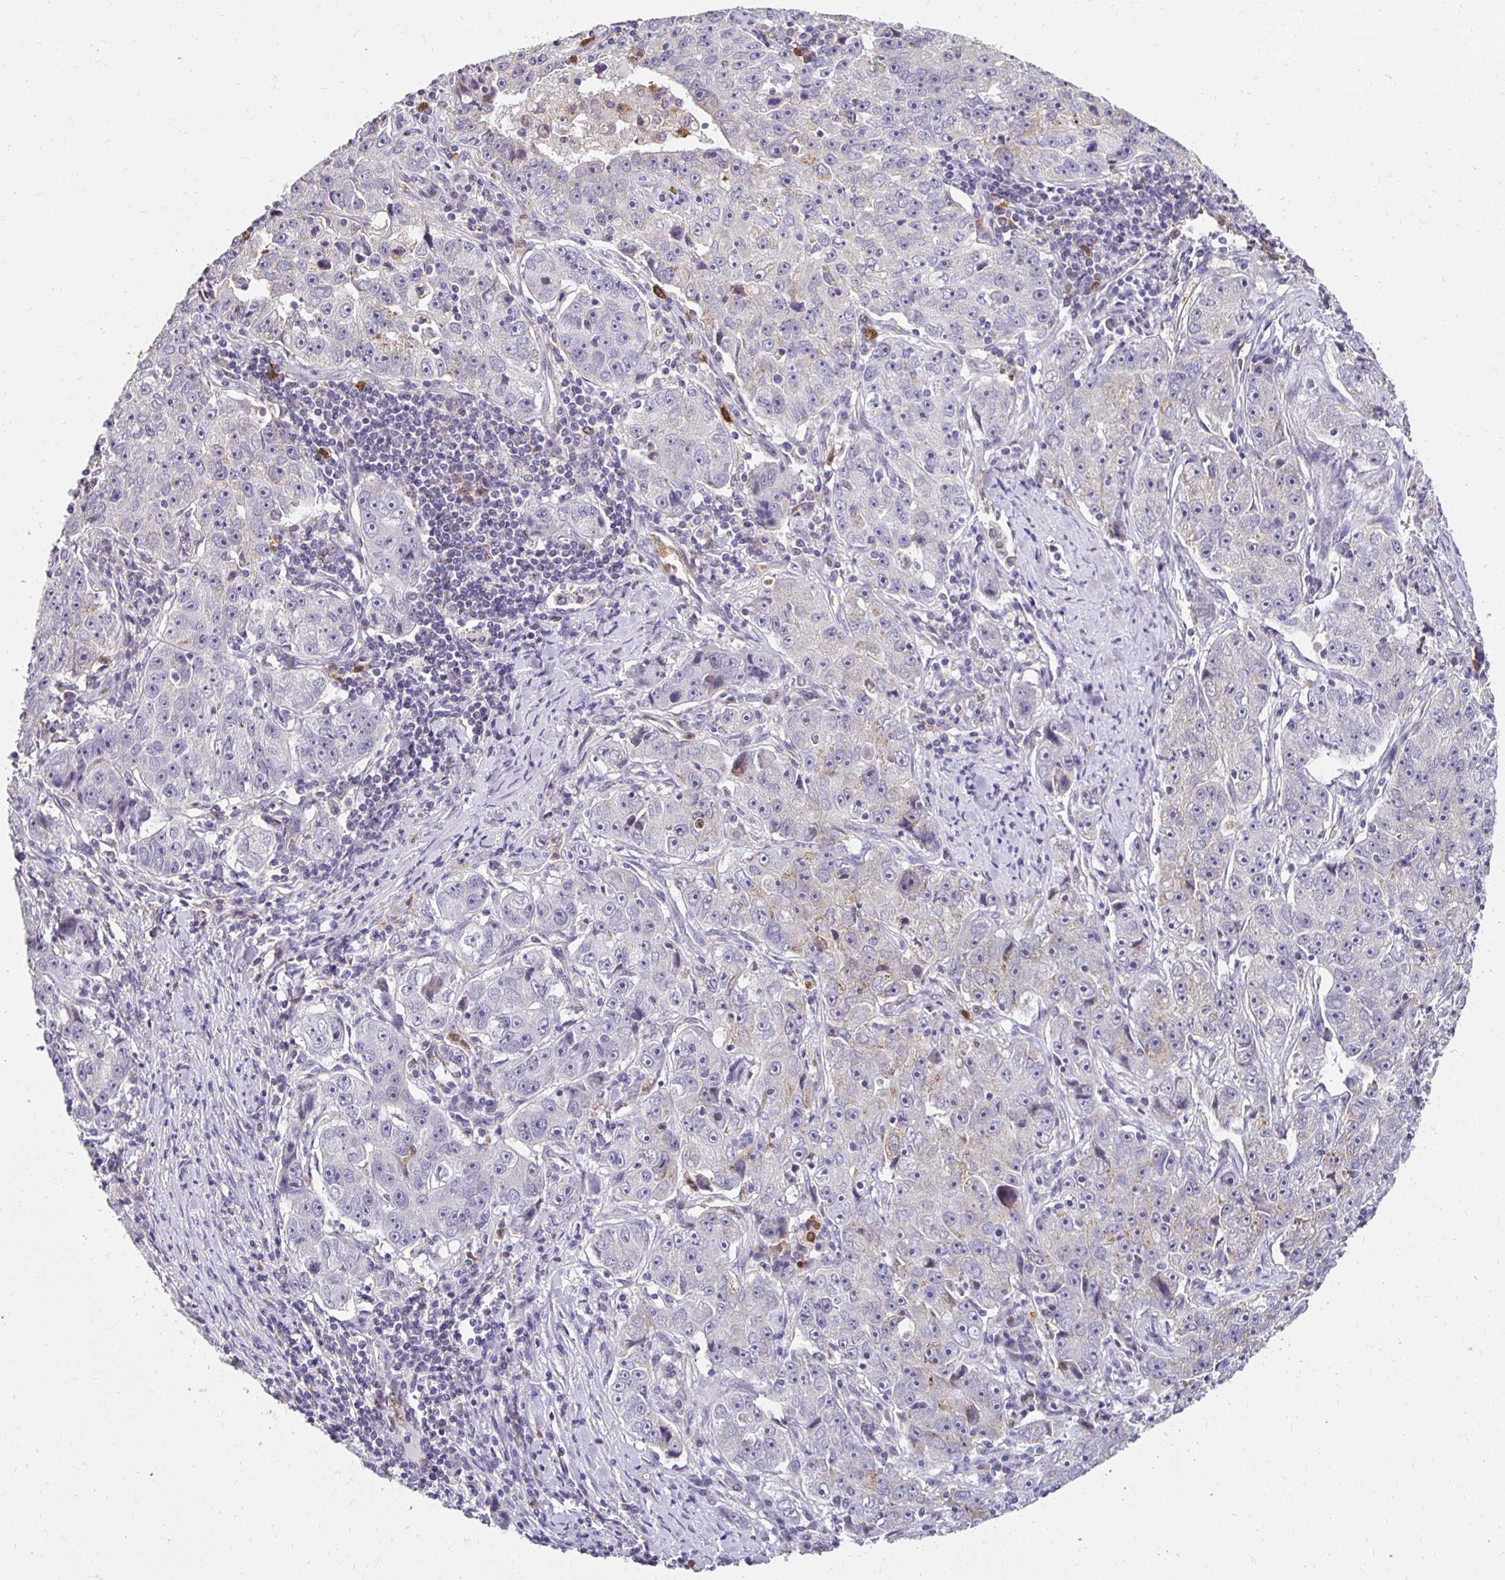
{"staining": {"intensity": "negative", "quantity": "none", "location": "none"}, "tissue": "lung cancer", "cell_type": "Tumor cells", "image_type": "cancer", "snomed": [{"axis": "morphology", "description": "Normal morphology"}, {"axis": "morphology", "description": "Adenocarcinoma, NOS"}, {"axis": "topography", "description": "Lymph node"}, {"axis": "topography", "description": "Lung"}], "caption": "This is an immunohistochemistry (IHC) photomicrograph of lung cancer. There is no positivity in tumor cells.", "gene": "GK2", "patient": {"sex": "female", "age": 57}}